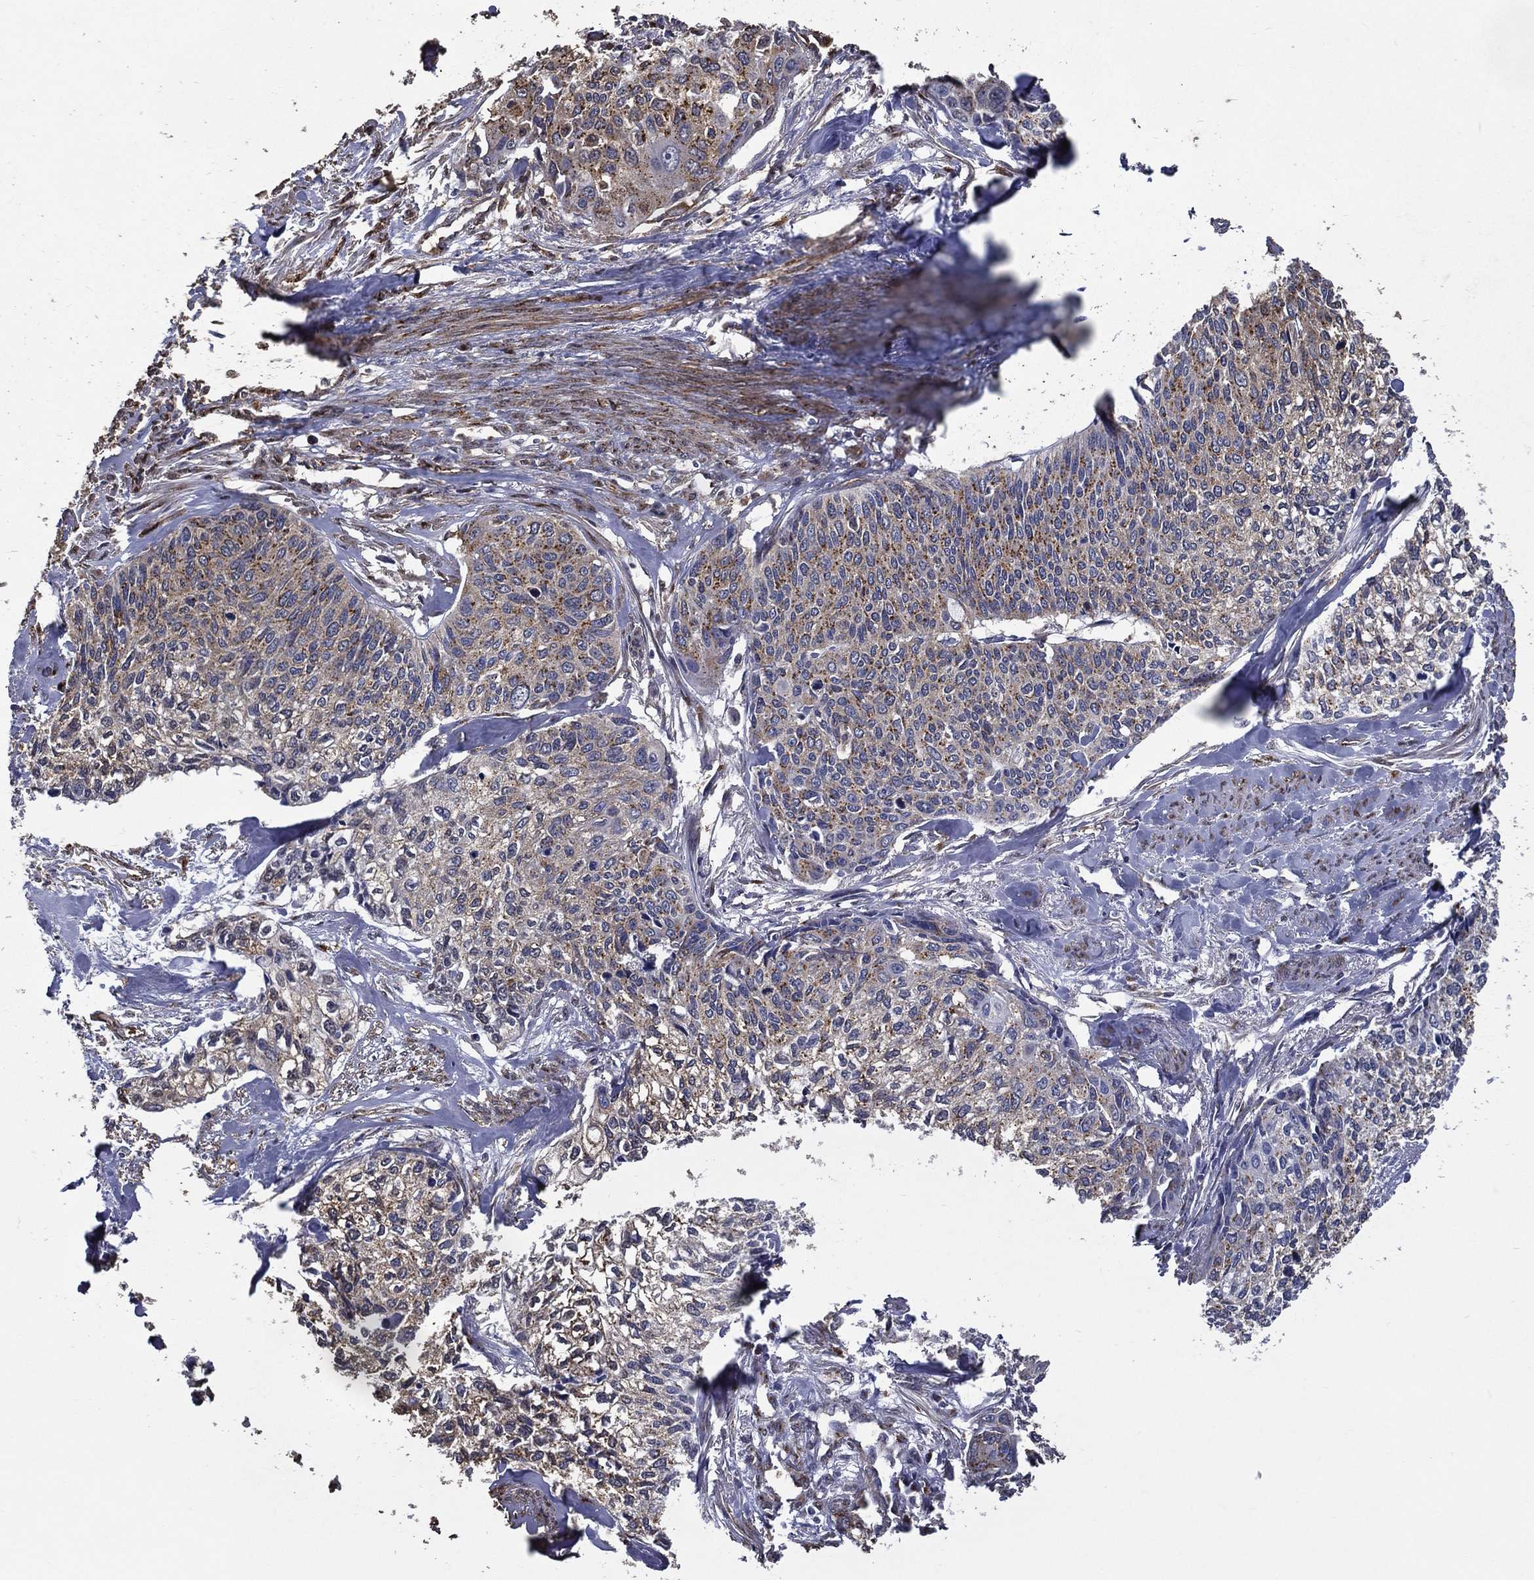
{"staining": {"intensity": "moderate", "quantity": "25%-75%", "location": "cytoplasmic/membranous"}, "tissue": "cervical cancer", "cell_type": "Tumor cells", "image_type": "cancer", "snomed": [{"axis": "morphology", "description": "Squamous cell carcinoma, NOS"}, {"axis": "topography", "description": "Cervix"}], "caption": "Squamous cell carcinoma (cervical) stained with DAB (3,3'-diaminobenzidine) IHC displays medium levels of moderate cytoplasmic/membranous expression in about 25%-75% of tumor cells.", "gene": "GPR183", "patient": {"sex": "female", "age": 58}}